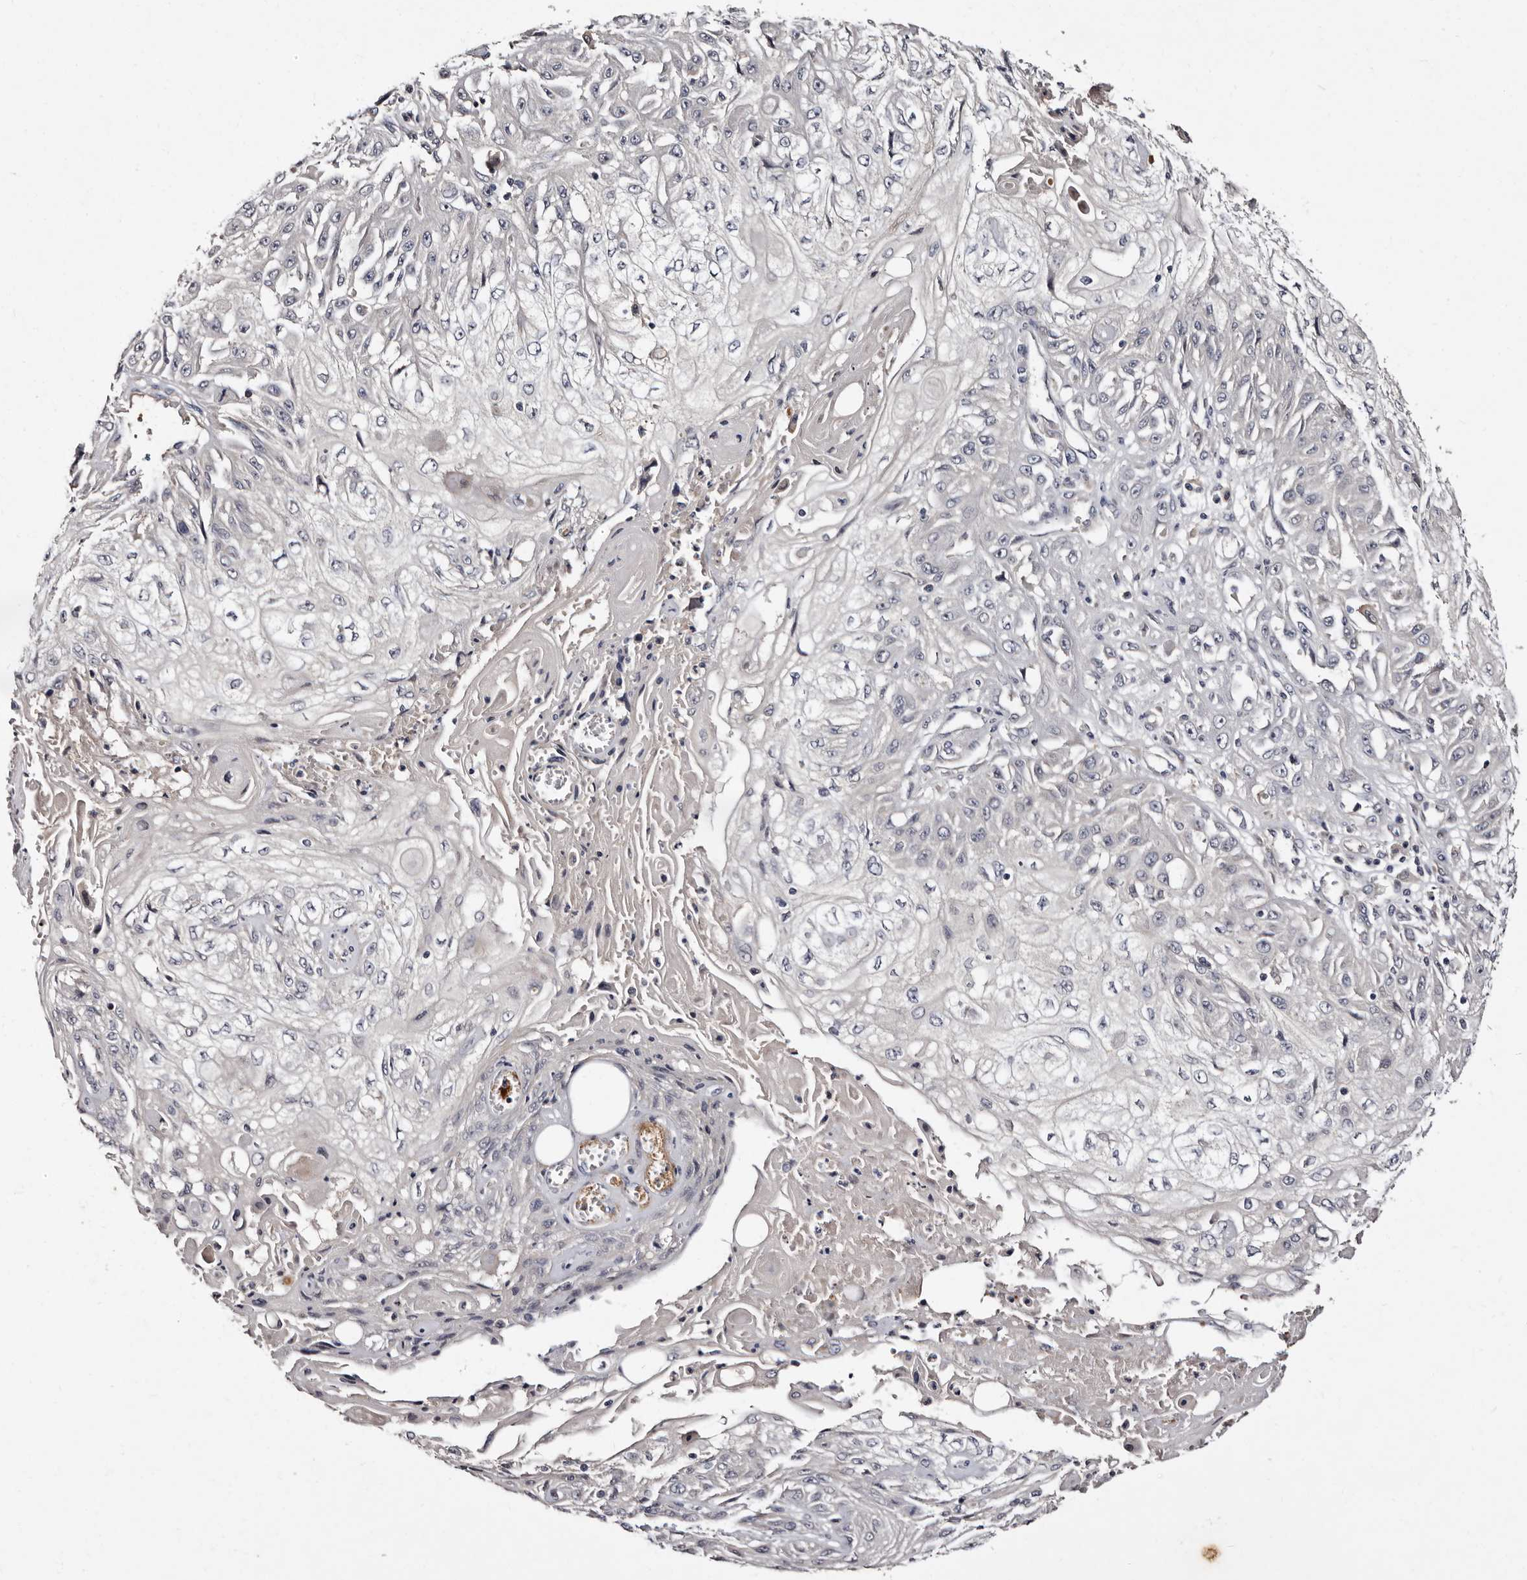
{"staining": {"intensity": "negative", "quantity": "none", "location": "none"}, "tissue": "skin cancer", "cell_type": "Tumor cells", "image_type": "cancer", "snomed": [{"axis": "morphology", "description": "Squamous cell carcinoma, NOS"}, {"axis": "morphology", "description": "Squamous cell carcinoma, metastatic, NOS"}, {"axis": "topography", "description": "Skin"}, {"axis": "topography", "description": "Lymph node"}], "caption": "Immunohistochemical staining of human squamous cell carcinoma (skin) exhibits no significant staining in tumor cells.", "gene": "LANCL2", "patient": {"sex": "male", "age": 75}}